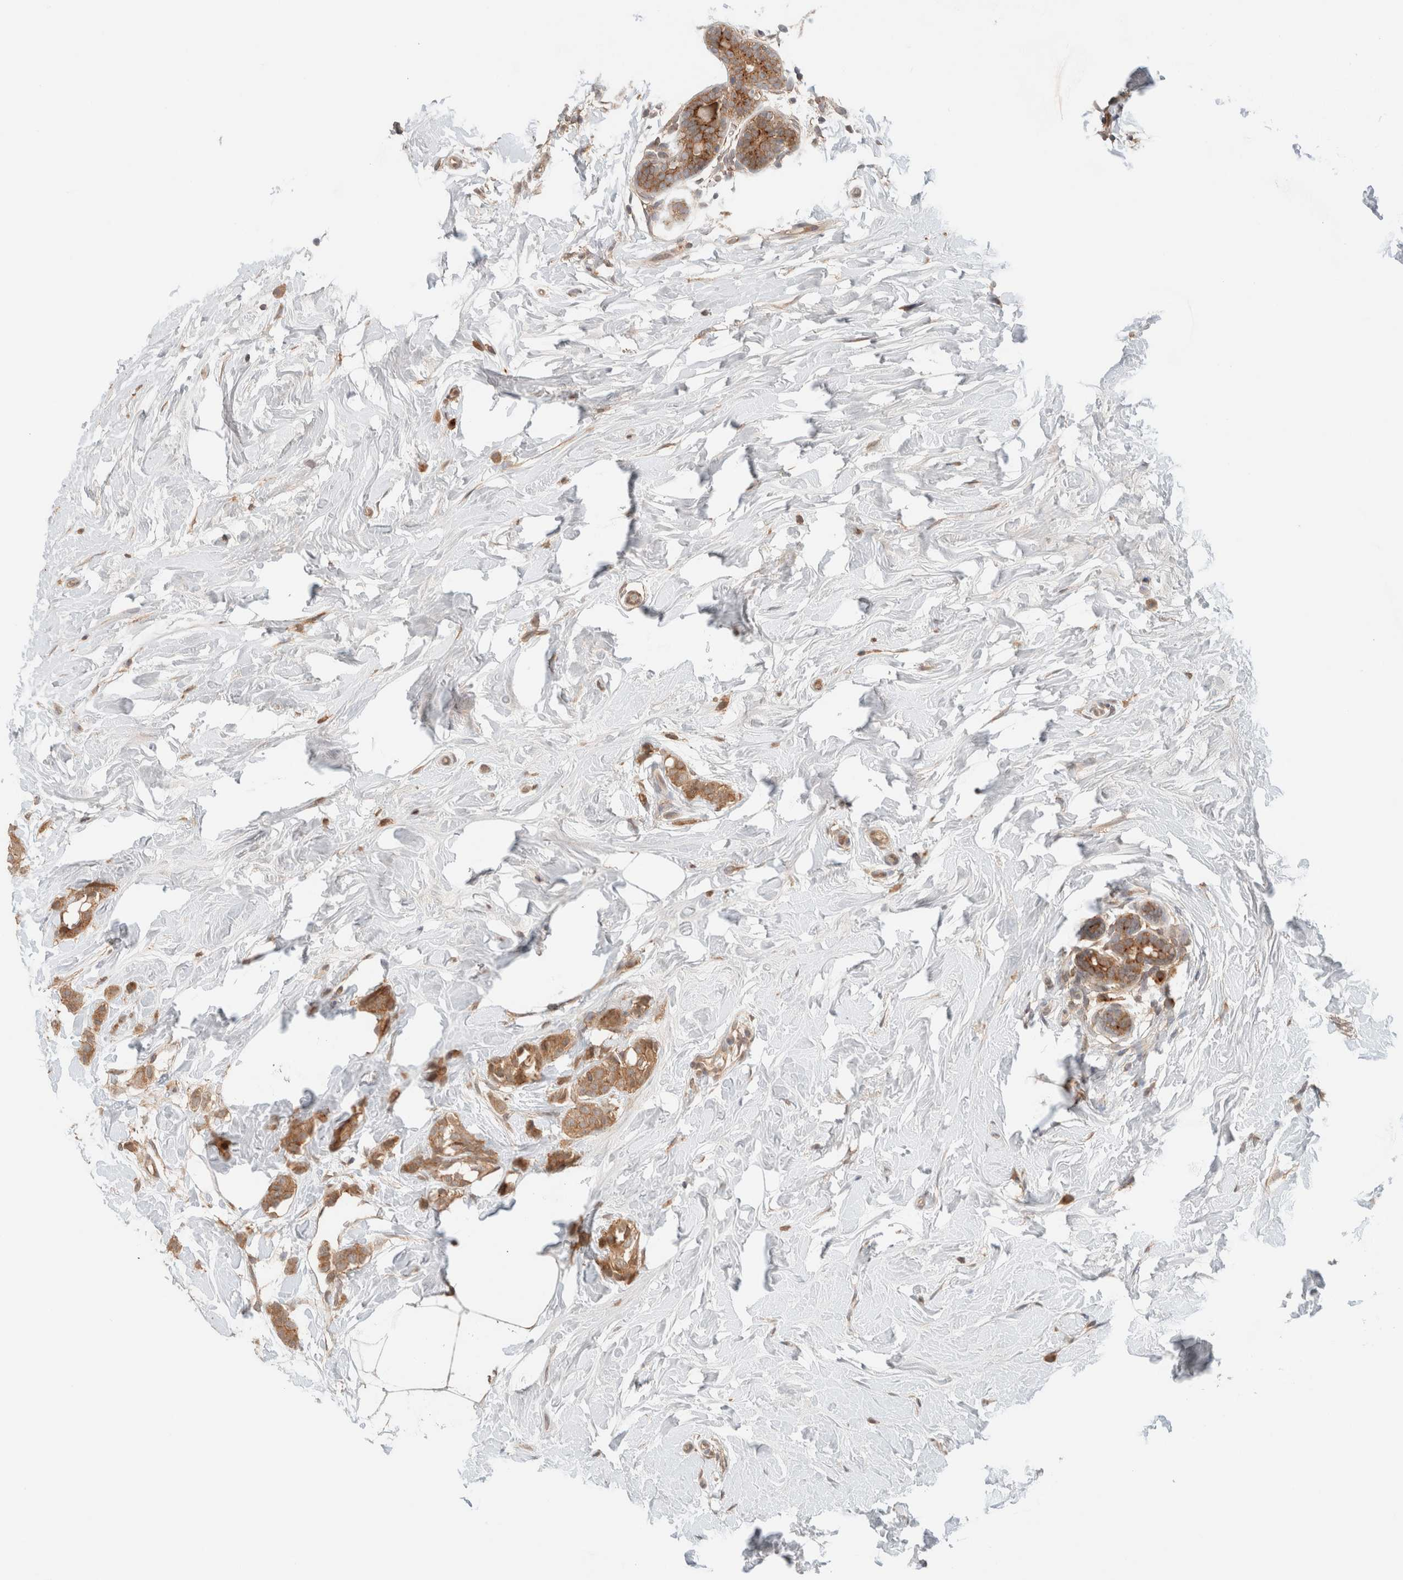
{"staining": {"intensity": "moderate", "quantity": ">75%", "location": "cytoplasmic/membranous"}, "tissue": "breast cancer", "cell_type": "Tumor cells", "image_type": "cancer", "snomed": [{"axis": "morphology", "description": "Lobular carcinoma, in situ"}, {"axis": "morphology", "description": "Lobular carcinoma"}, {"axis": "topography", "description": "Breast"}], "caption": "Tumor cells display medium levels of moderate cytoplasmic/membranous staining in about >75% of cells in breast lobular carcinoma.", "gene": "ARFGEF2", "patient": {"sex": "female", "age": 41}}